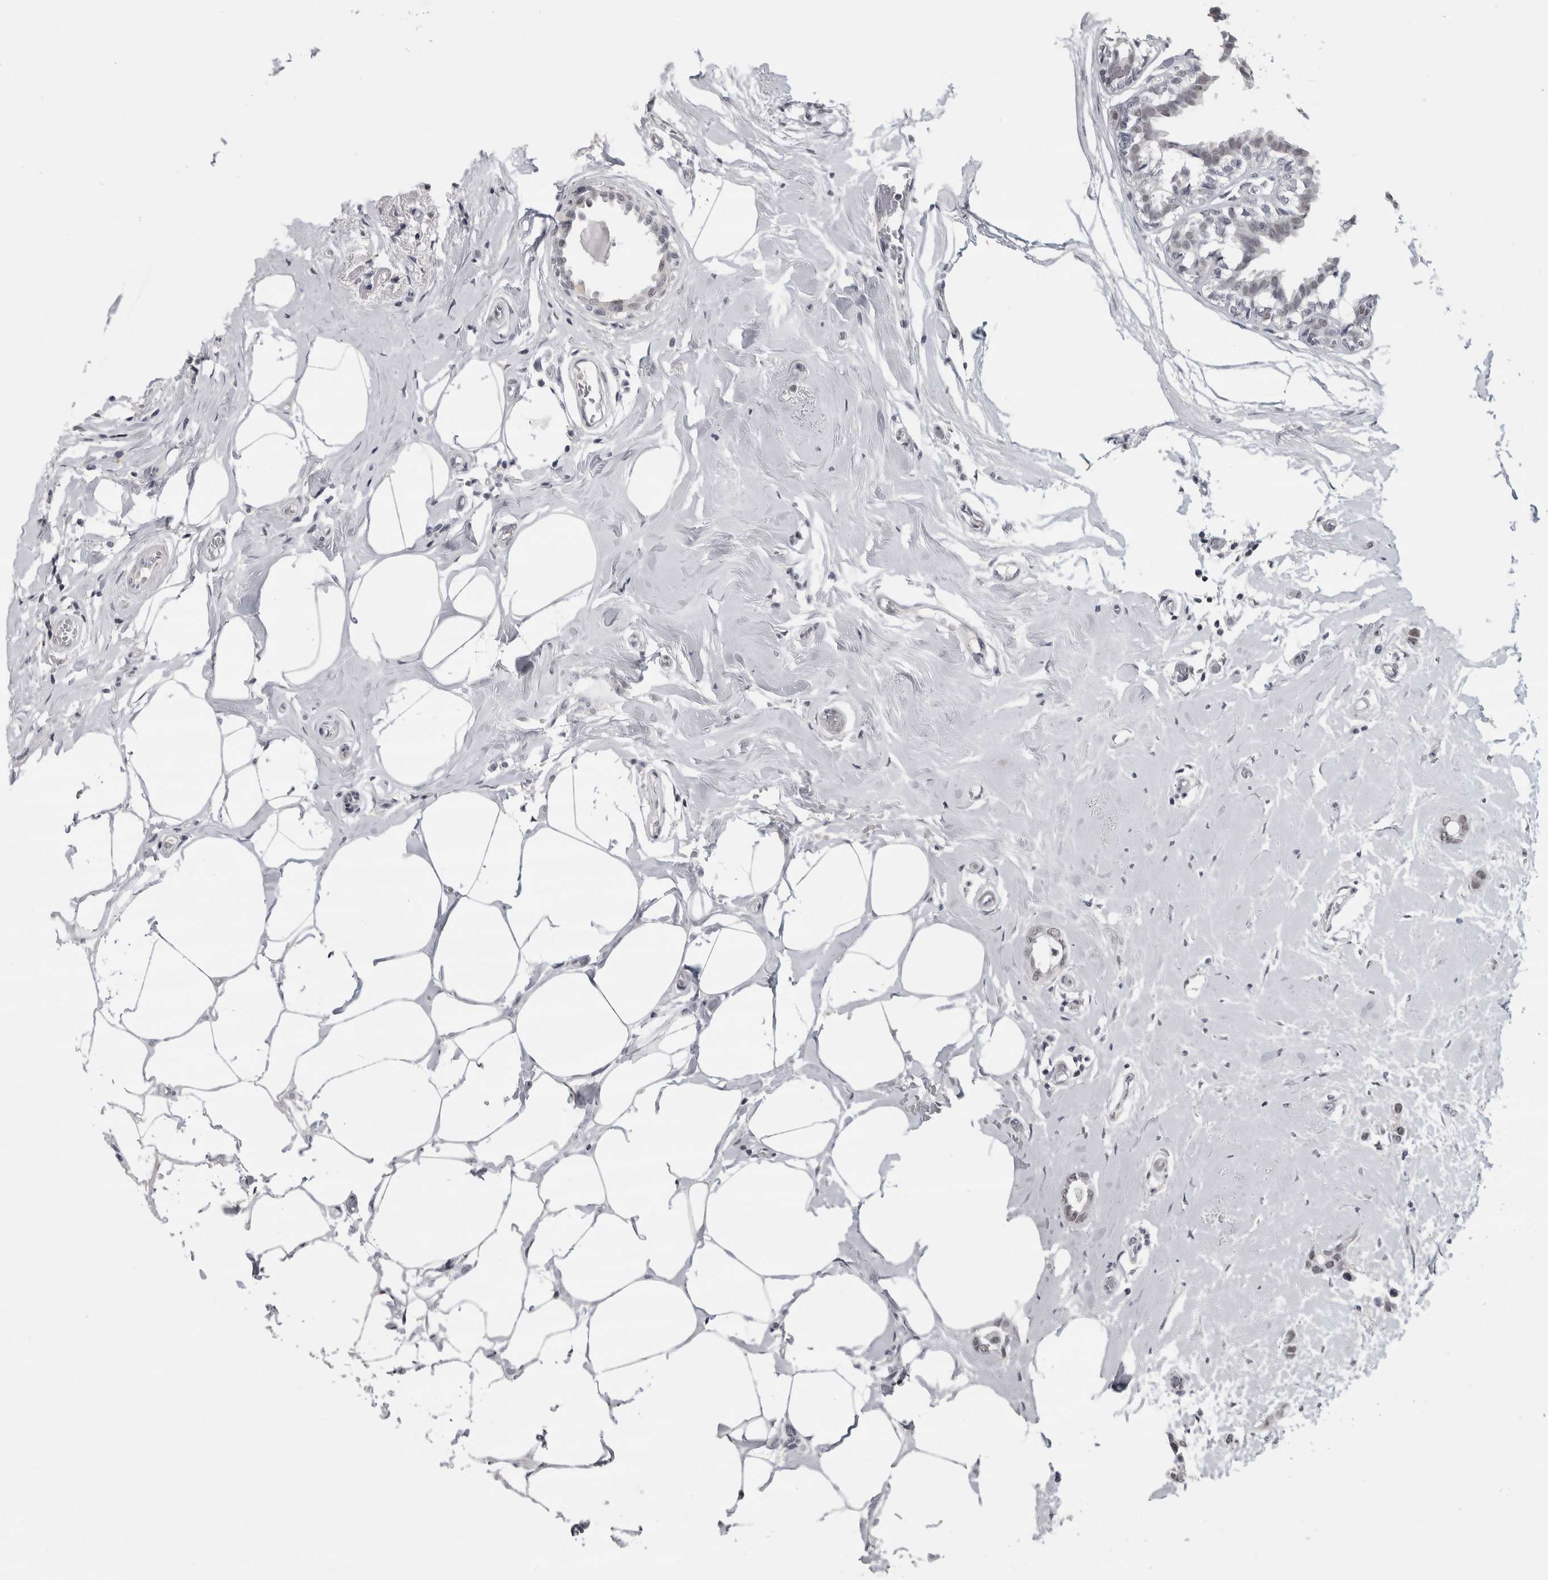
{"staining": {"intensity": "weak", "quantity": "<25%", "location": "nuclear"}, "tissue": "breast cancer", "cell_type": "Tumor cells", "image_type": "cancer", "snomed": [{"axis": "morphology", "description": "Duct carcinoma"}, {"axis": "topography", "description": "Breast"}], "caption": "Tumor cells show no significant positivity in breast cancer (intraductal carcinoma).", "gene": "ARID4B", "patient": {"sex": "female", "age": 55}}